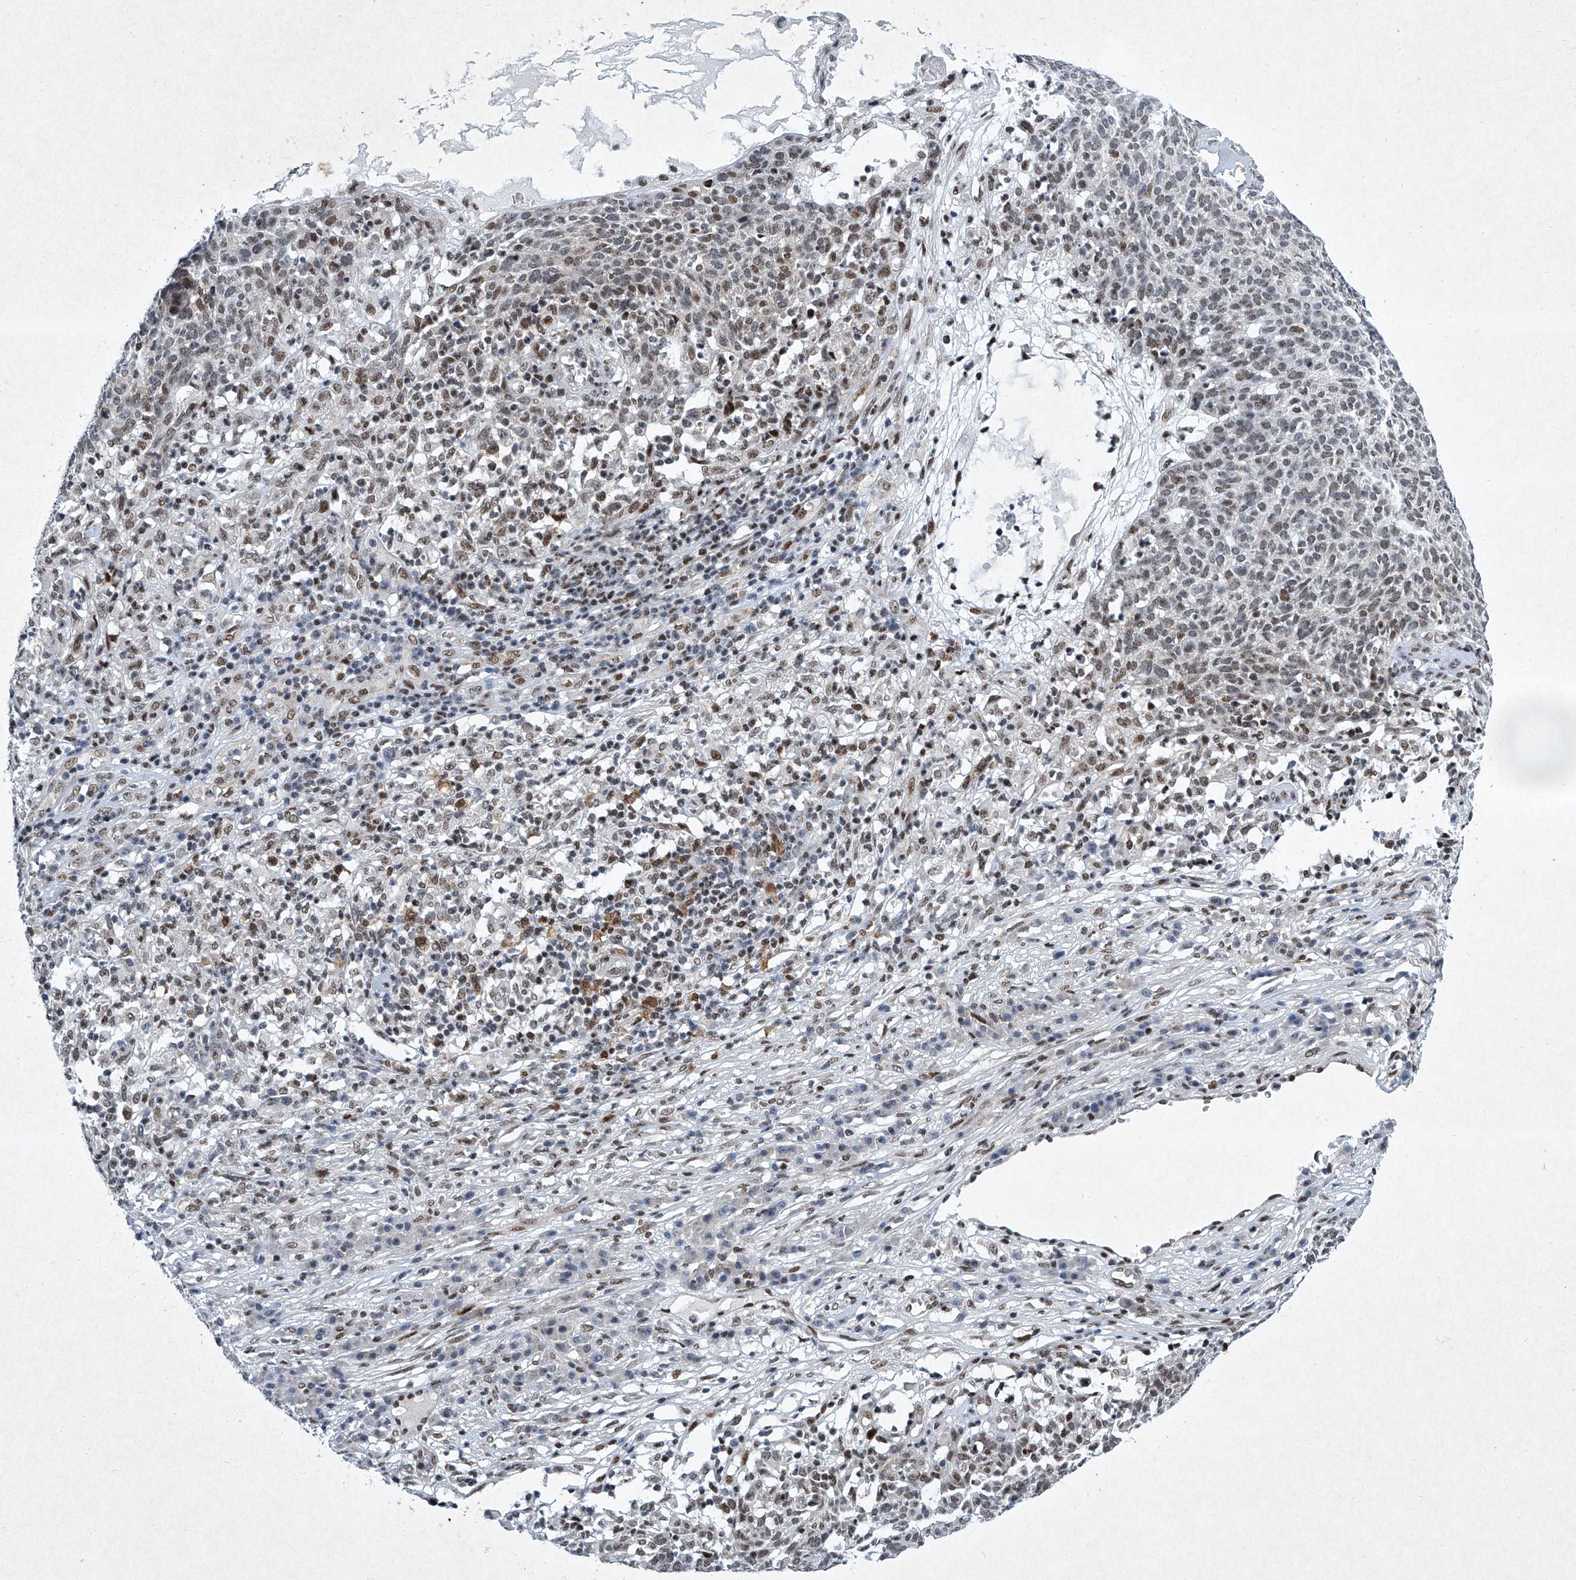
{"staining": {"intensity": "weak", "quantity": "25%-75%", "location": "nuclear"}, "tissue": "skin cancer", "cell_type": "Tumor cells", "image_type": "cancer", "snomed": [{"axis": "morphology", "description": "Squamous cell carcinoma, NOS"}, {"axis": "topography", "description": "Skin"}], "caption": "Weak nuclear expression is identified in approximately 25%-75% of tumor cells in squamous cell carcinoma (skin).", "gene": "TFDP1", "patient": {"sex": "female", "age": 90}}